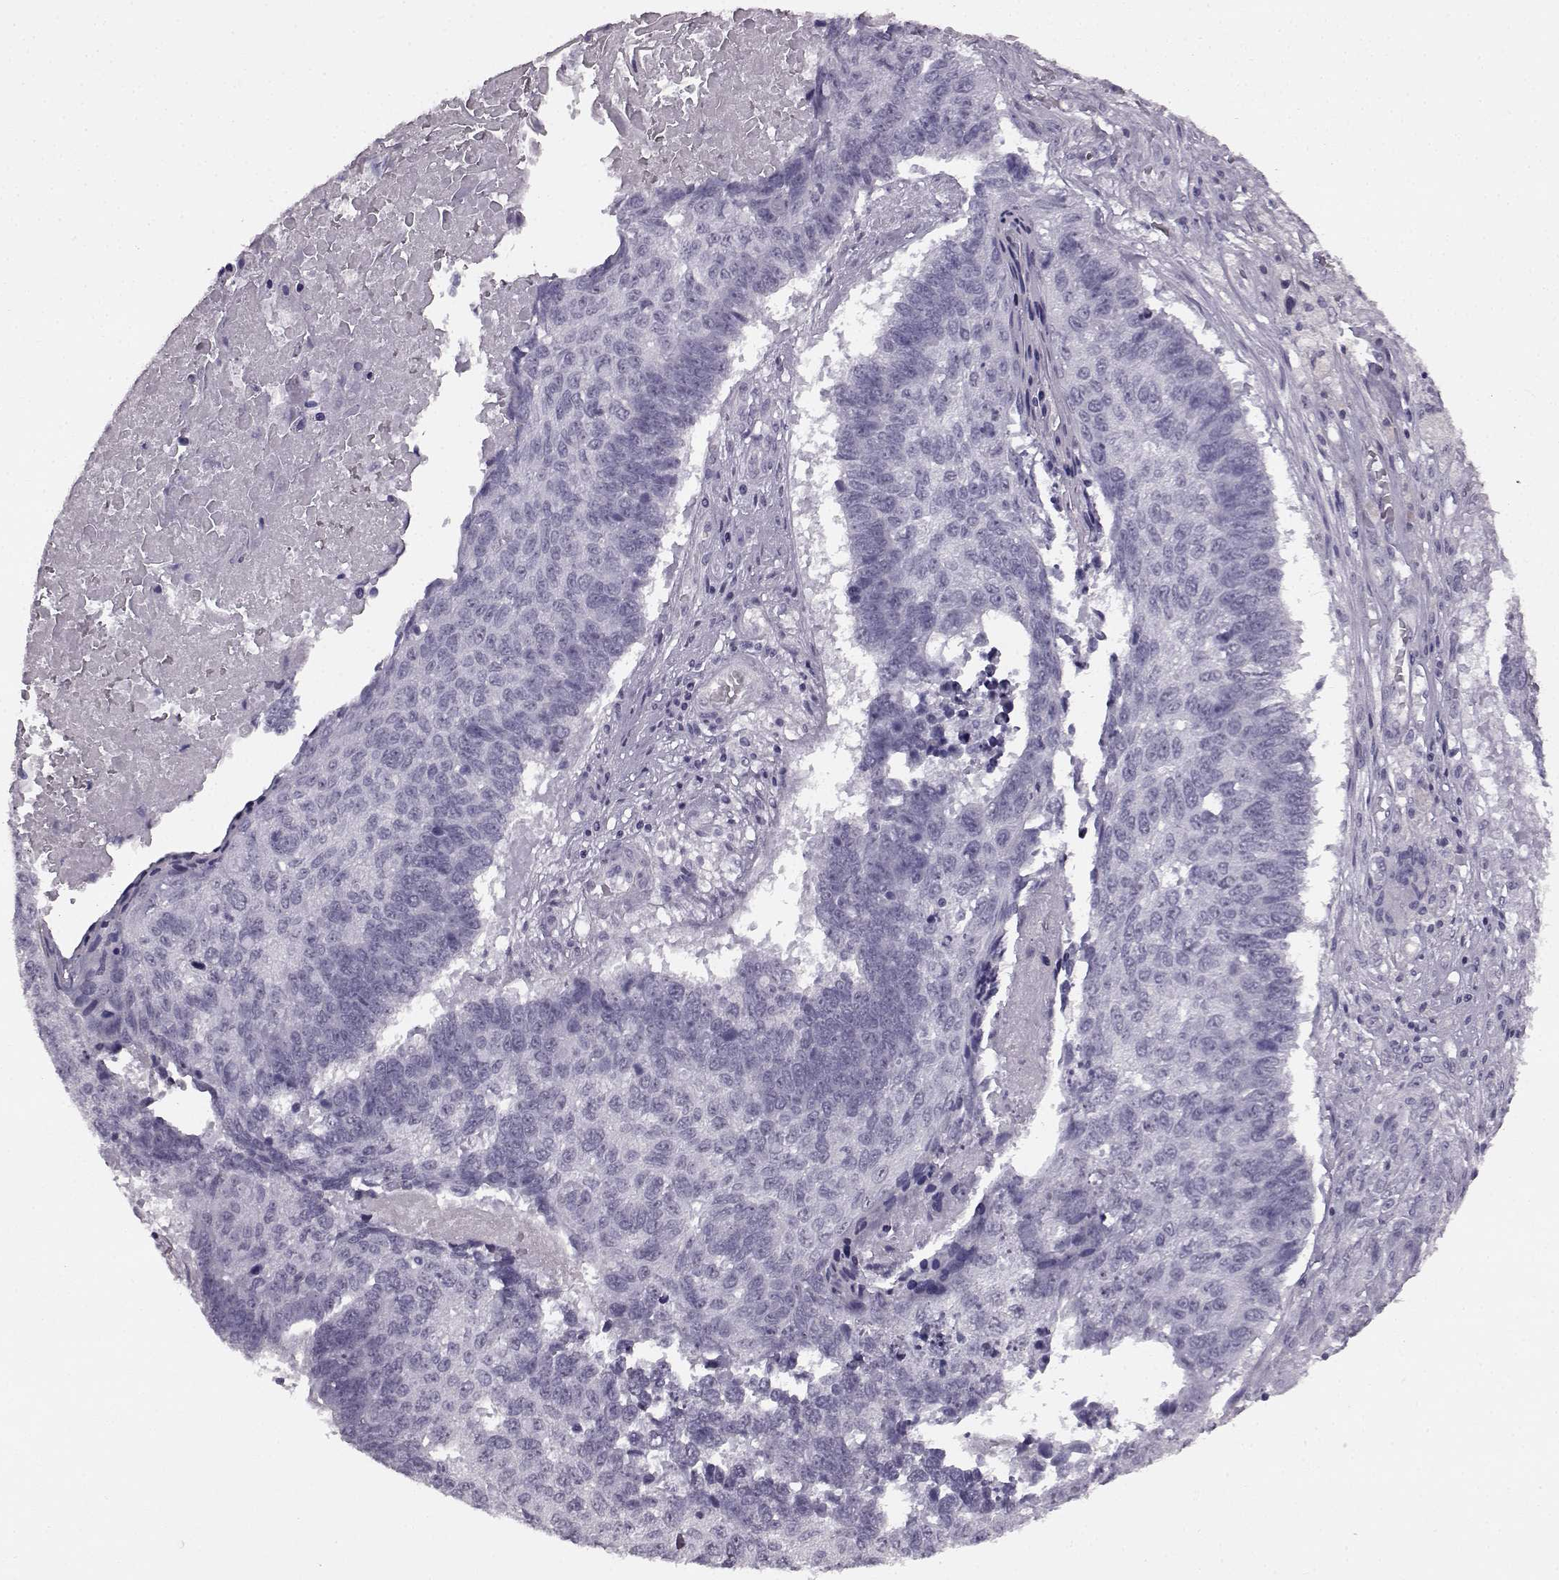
{"staining": {"intensity": "negative", "quantity": "none", "location": "none"}, "tissue": "lung cancer", "cell_type": "Tumor cells", "image_type": "cancer", "snomed": [{"axis": "morphology", "description": "Squamous cell carcinoma, NOS"}, {"axis": "topography", "description": "Lung"}], "caption": "Micrograph shows no protein positivity in tumor cells of lung squamous cell carcinoma tissue.", "gene": "PRPH2", "patient": {"sex": "male", "age": 73}}